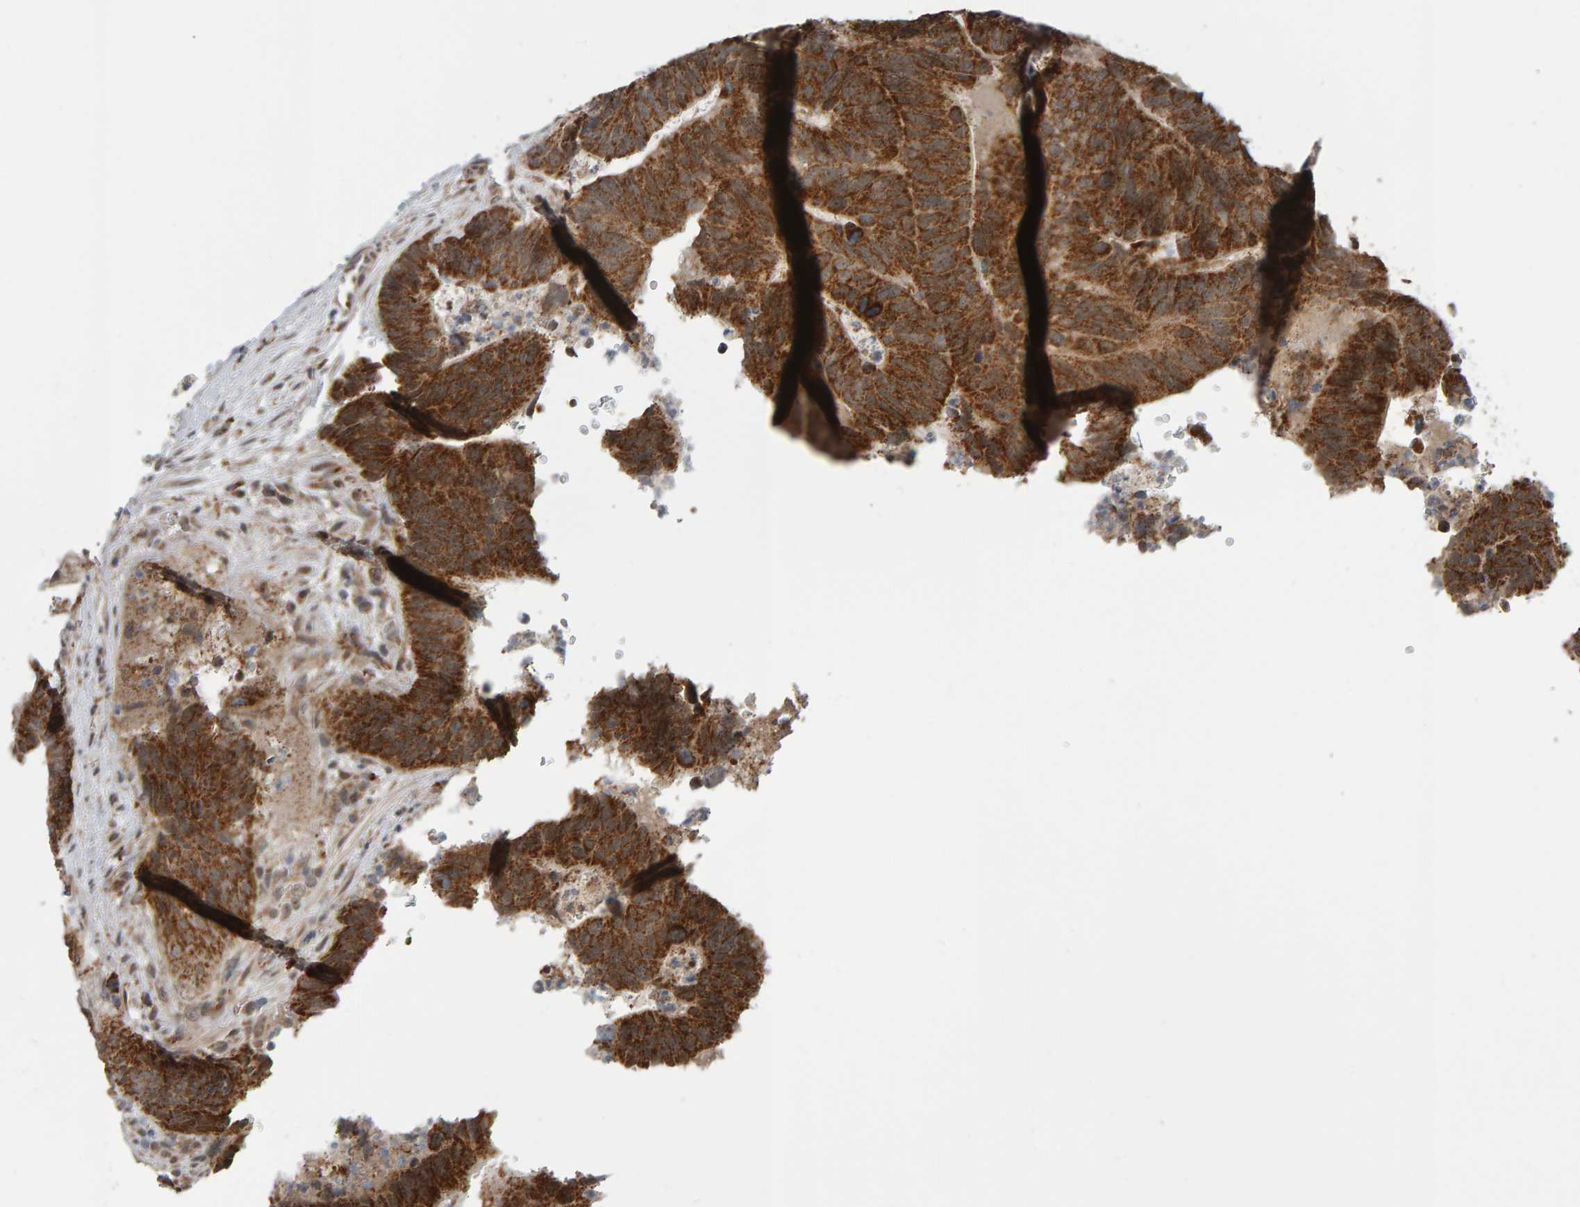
{"staining": {"intensity": "strong", "quantity": ">75%", "location": "cytoplasmic/membranous"}, "tissue": "colorectal cancer", "cell_type": "Tumor cells", "image_type": "cancer", "snomed": [{"axis": "morphology", "description": "Adenocarcinoma, NOS"}, {"axis": "topography", "description": "Colon"}], "caption": "Brown immunohistochemical staining in human colorectal cancer (adenocarcinoma) reveals strong cytoplasmic/membranous staining in about >75% of tumor cells. (IHC, brightfield microscopy, high magnification).", "gene": "DAP3", "patient": {"sex": "male", "age": 56}}